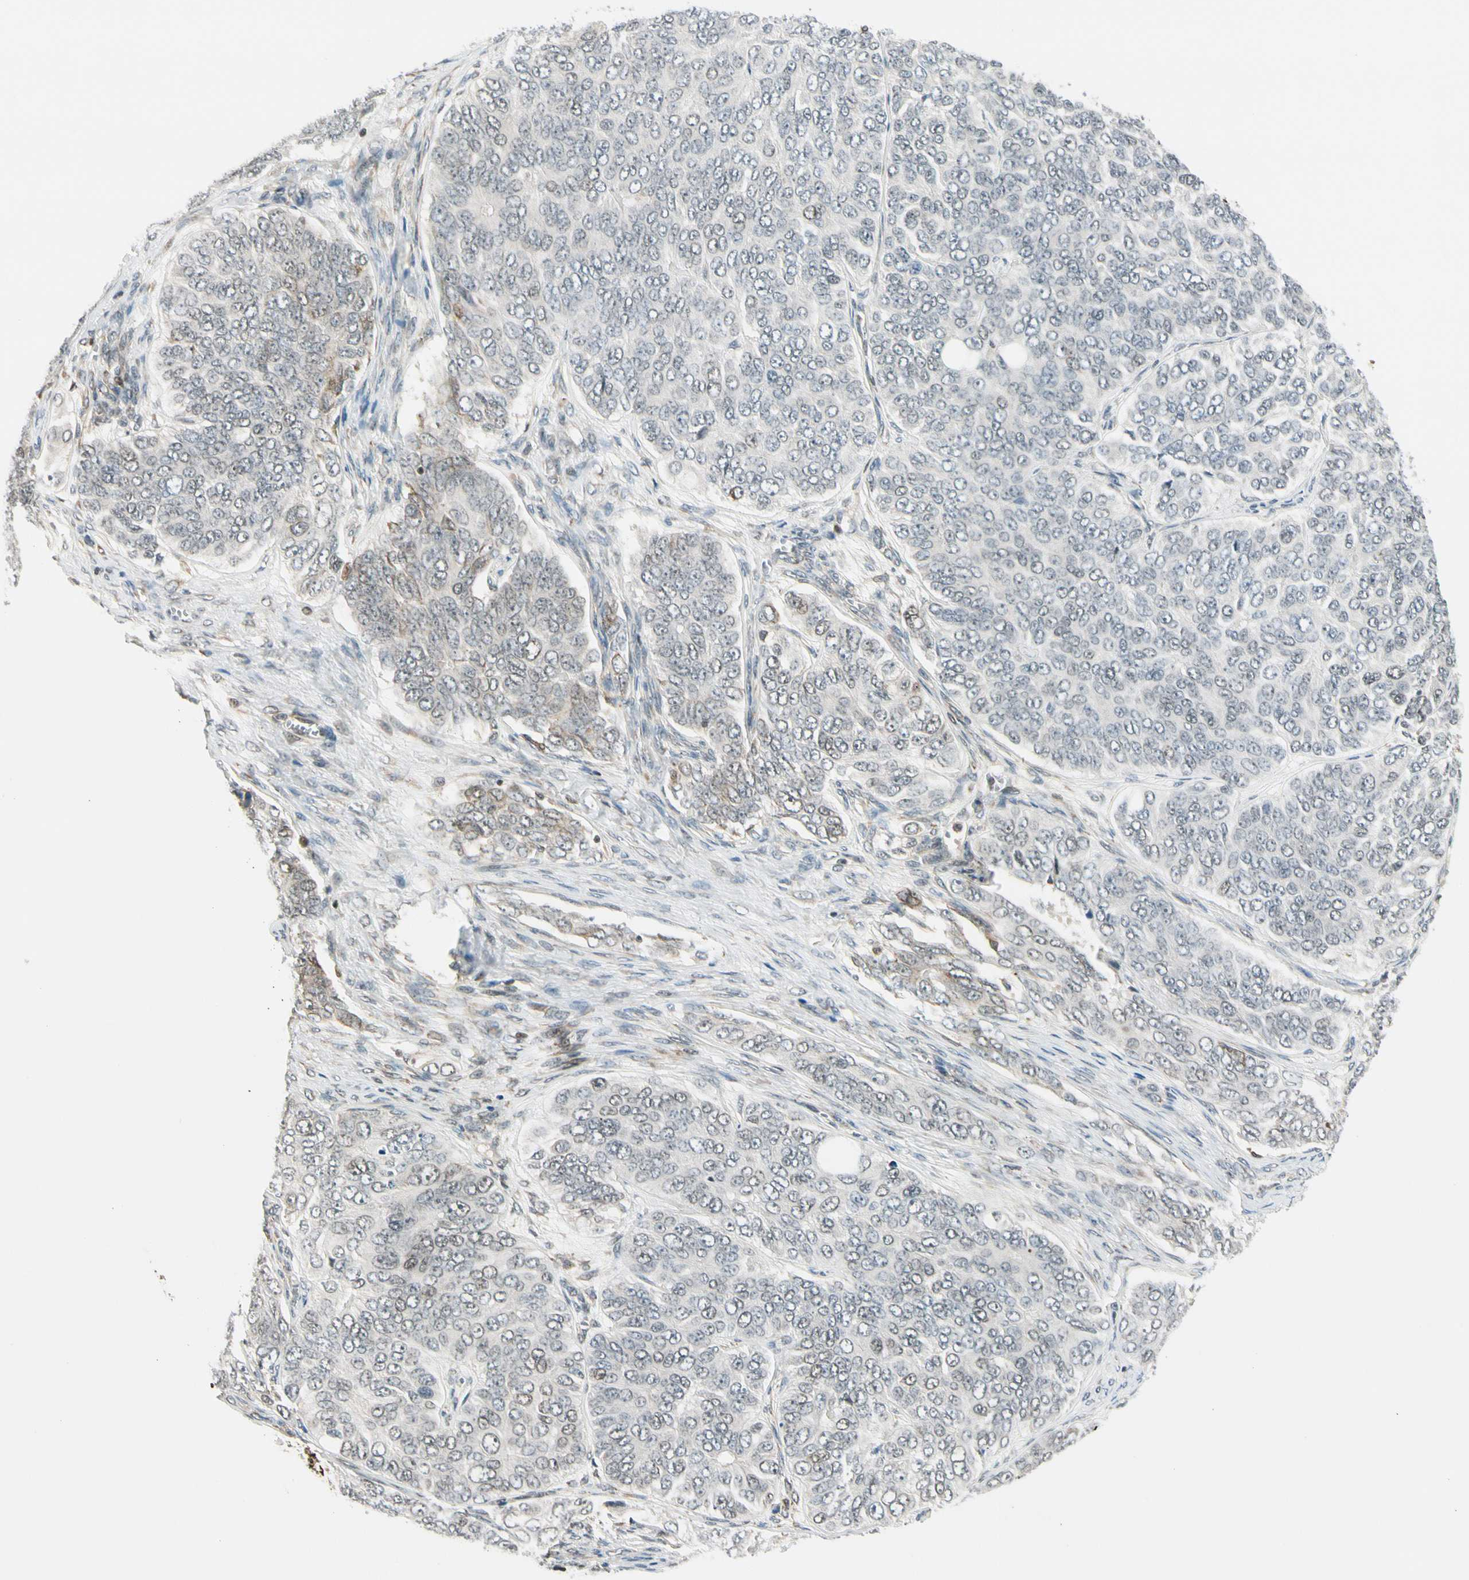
{"staining": {"intensity": "weak", "quantity": "<25%", "location": "cytoplasmic/membranous"}, "tissue": "ovarian cancer", "cell_type": "Tumor cells", "image_type": "cancer", "snomed": [{"axis": "morphology", "description": "Carcinoma, endometroid"}, {"axis": "topography", "description": "Ovary"}], "caption": "A micrograph of human ovarian cancer is negative for staining in tumor cells.", "gene": "DAXX", "patient": {"sex": "female", "age": 51}}